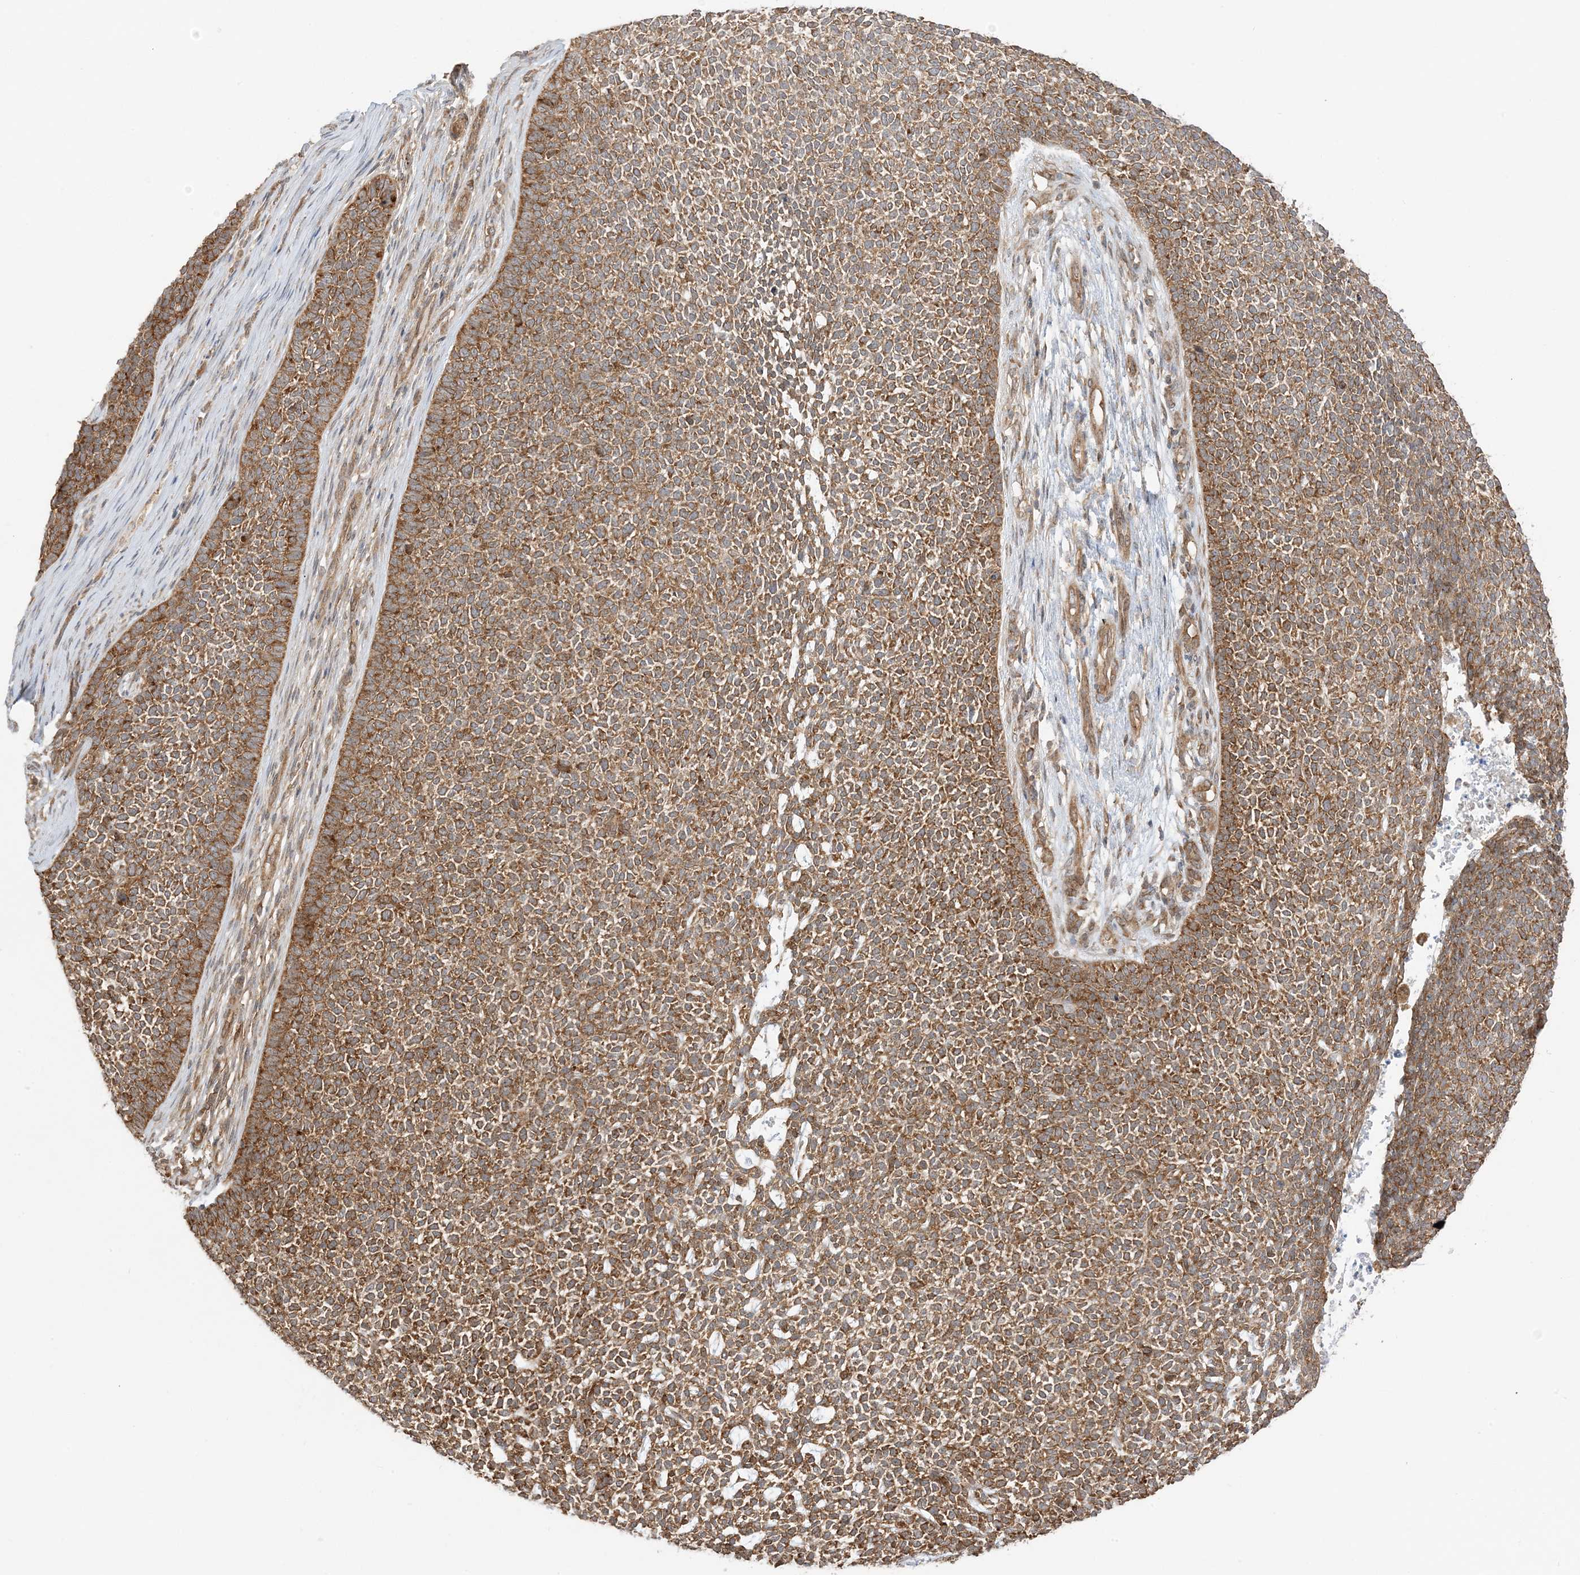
{"staining": {"intensity": "moderate", "quantity": ">75%", "location": "cytoplasmic/membranous"}, "tissue": "skin cancer", "cell_type": "Tumor cells", "image_type": "cancer", "snomed": [{"axis": "morphology", "description": "Basal cell carcinoma"}, {"axis": "topography", "description": "Skin"}], "caption": "Protein staining by IHC demonstrates moderate cytoplasmic/membranous expression in approximately >75% of tumor cells in skin cancer (basal cell carcinoma).", "gene": "UBAP2L", "patient": {"sex": "female", "age": 84}}